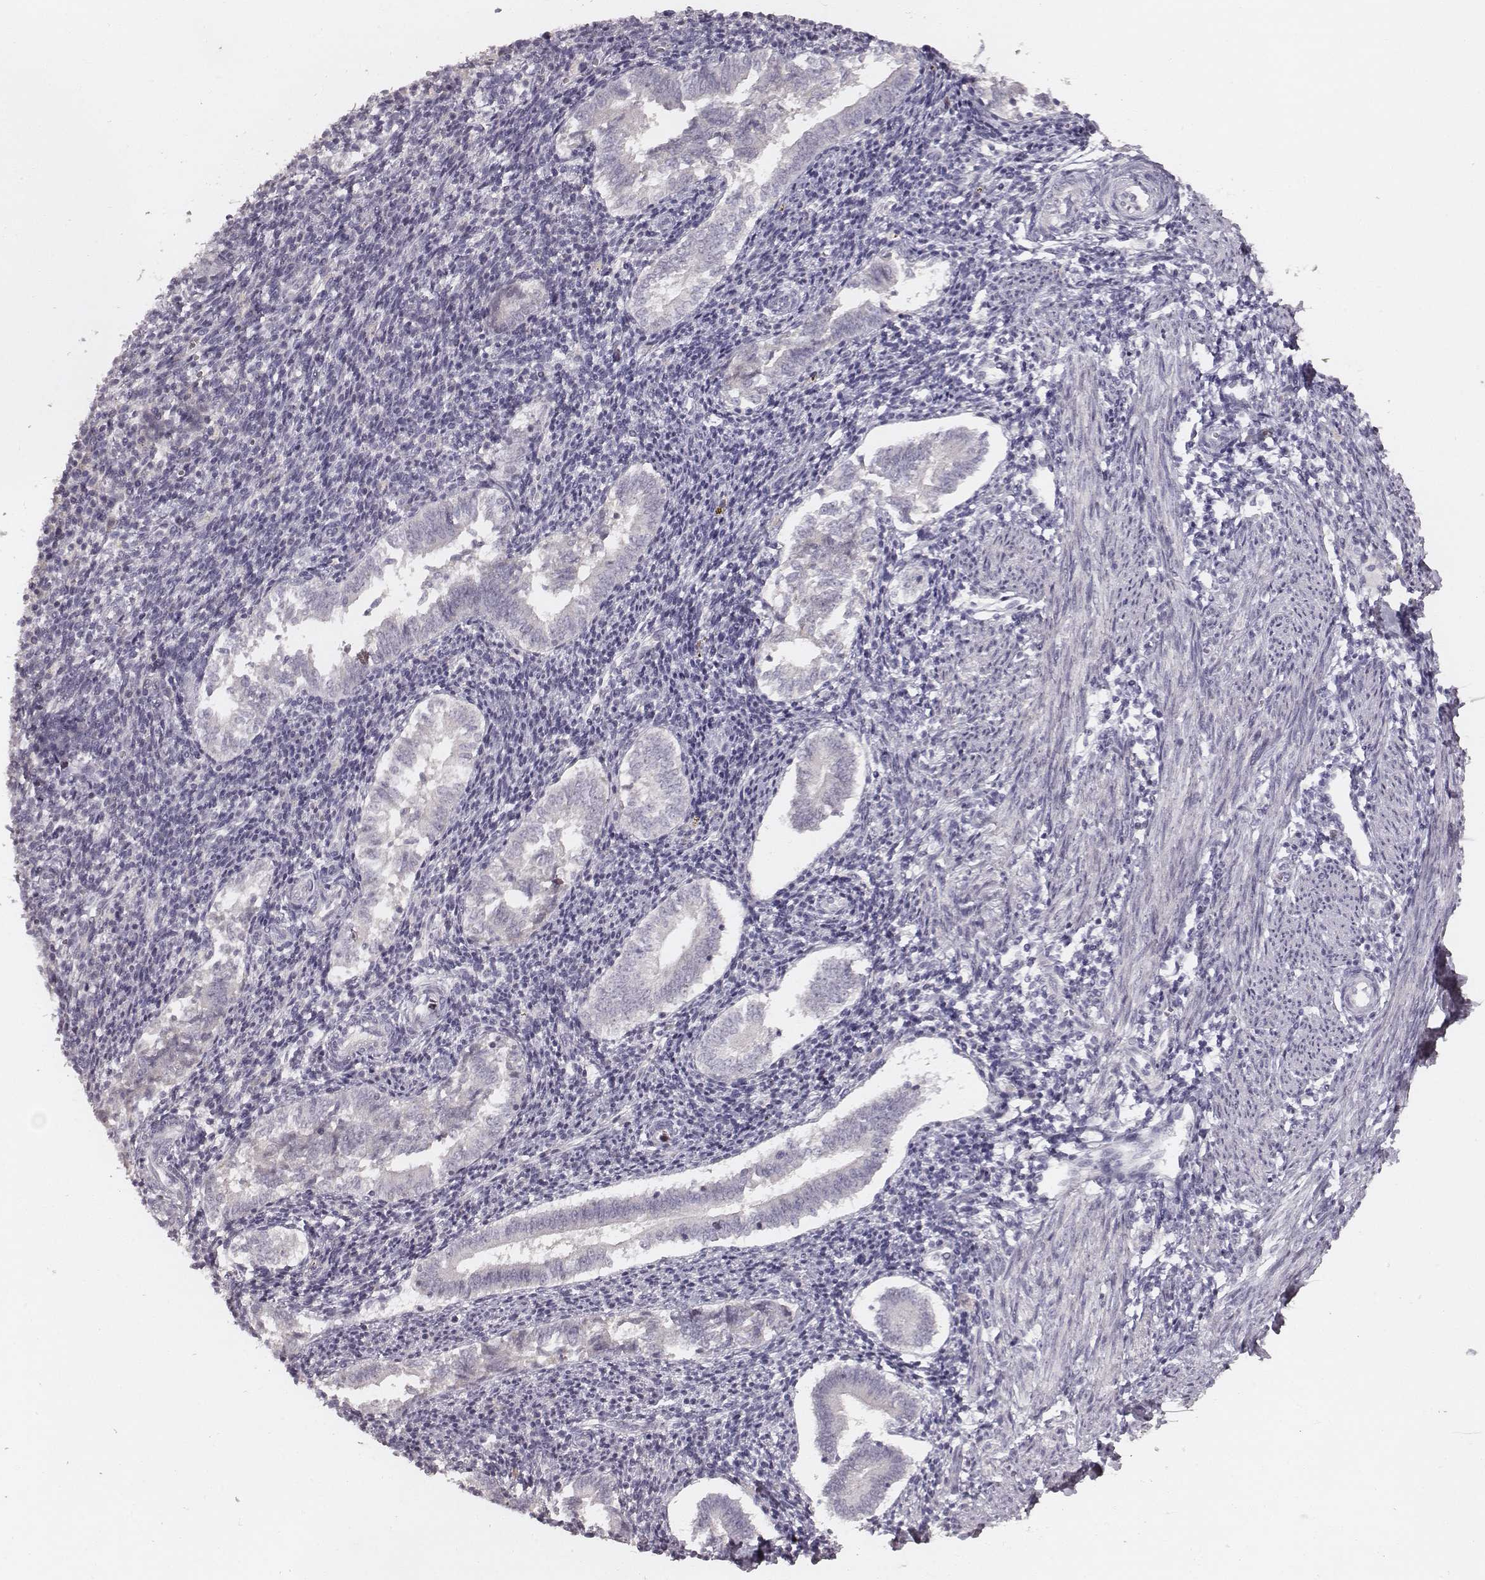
{"staining": {"intensity": "negative", "quantity": "none", "location": "none"}, "tissue": "endometrium", "cell_type": "Cells in endometrial stroma", "image_type": "normal", "snomed": [{"axis": "morphology", "description": "Normal tissue, NOS"}, {"axis": "topography", "description": "Endometrium"}], "caption": "This is an immunohistochemistry (IHC) image of normal endometrium. There is no positivity in cells in endometrial stroma.", "gene": "LY6K", "patient": {"sex": "female", "age": 25}}